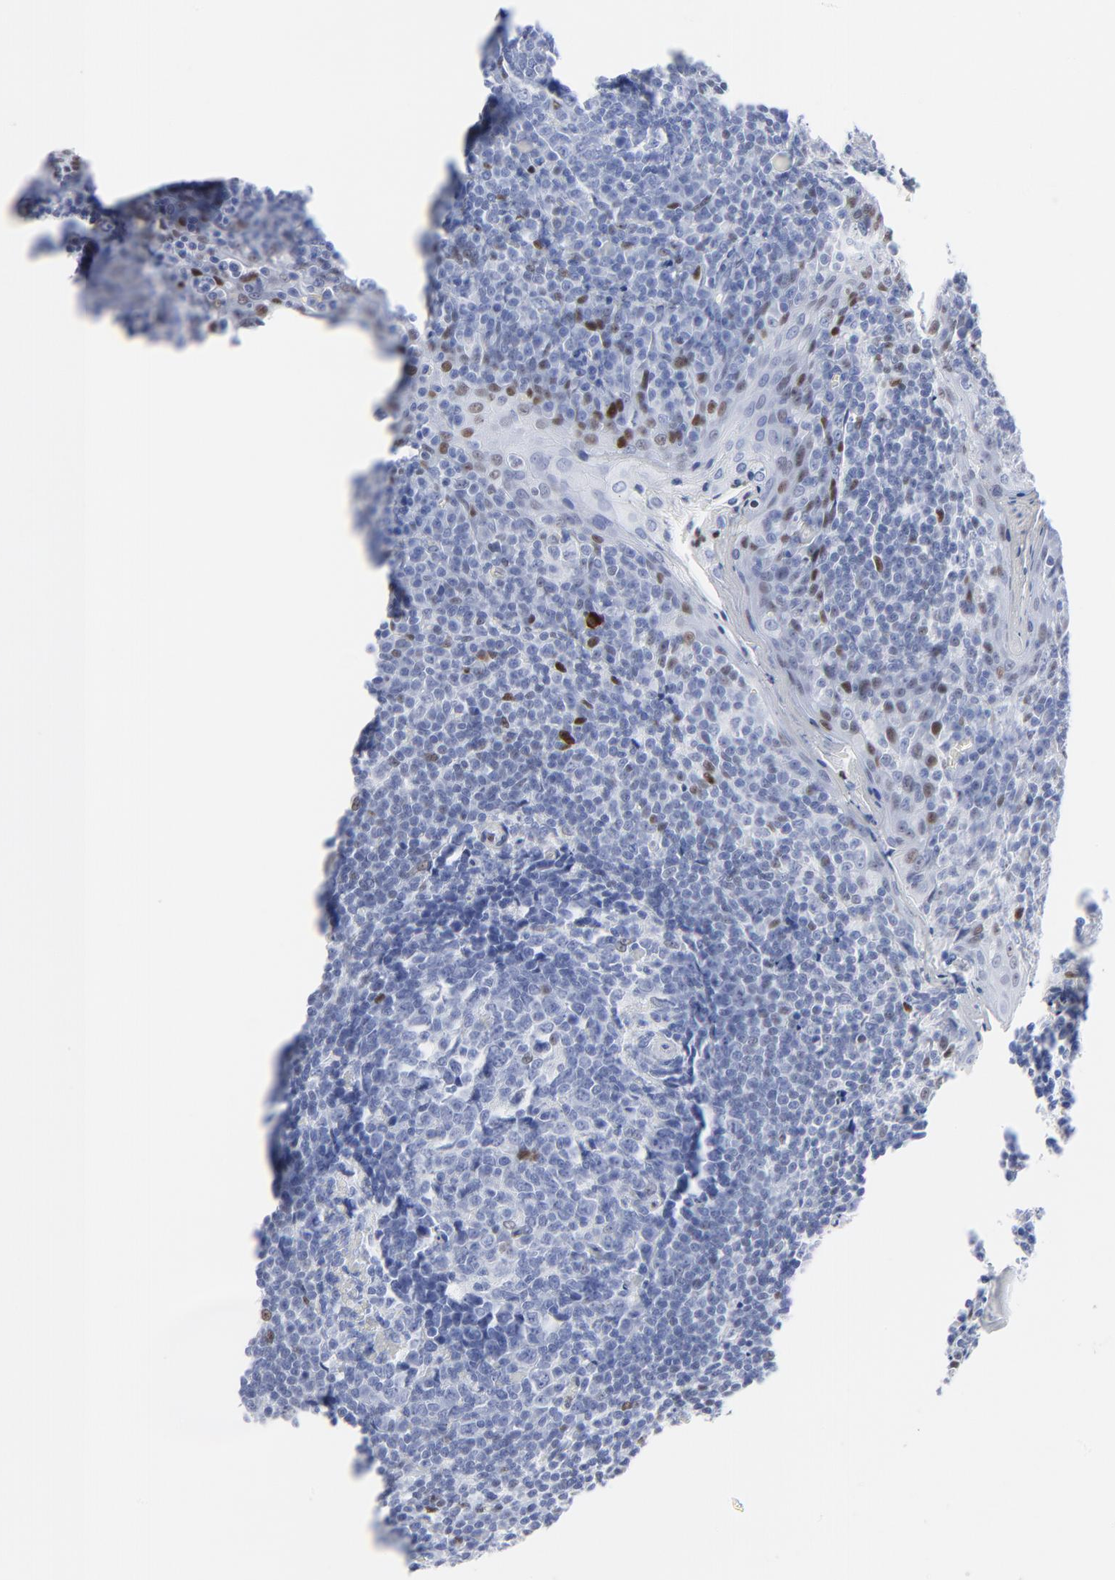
{"staining": {"intensity": "moderate", "quantity": "<25%", "location": "nuclear"}, "tissue": "tonsil", "cell_type": "Germinal center cells", "image_type": "normal", "snomed": [{"axis": "morphology", "description": "Normal tissue, NOS"}, {"axis": "topography", "description": "Tonsil"}], "caption": "A high-resolution histopathology image shows immunohistochemistry (IHC) staining of benign tonsil, which exhibits moderate nuclear expression in approximately <25% of germinal center cells.", "gene": "JUN", "patient": {"sex": "male", "age": 31}}